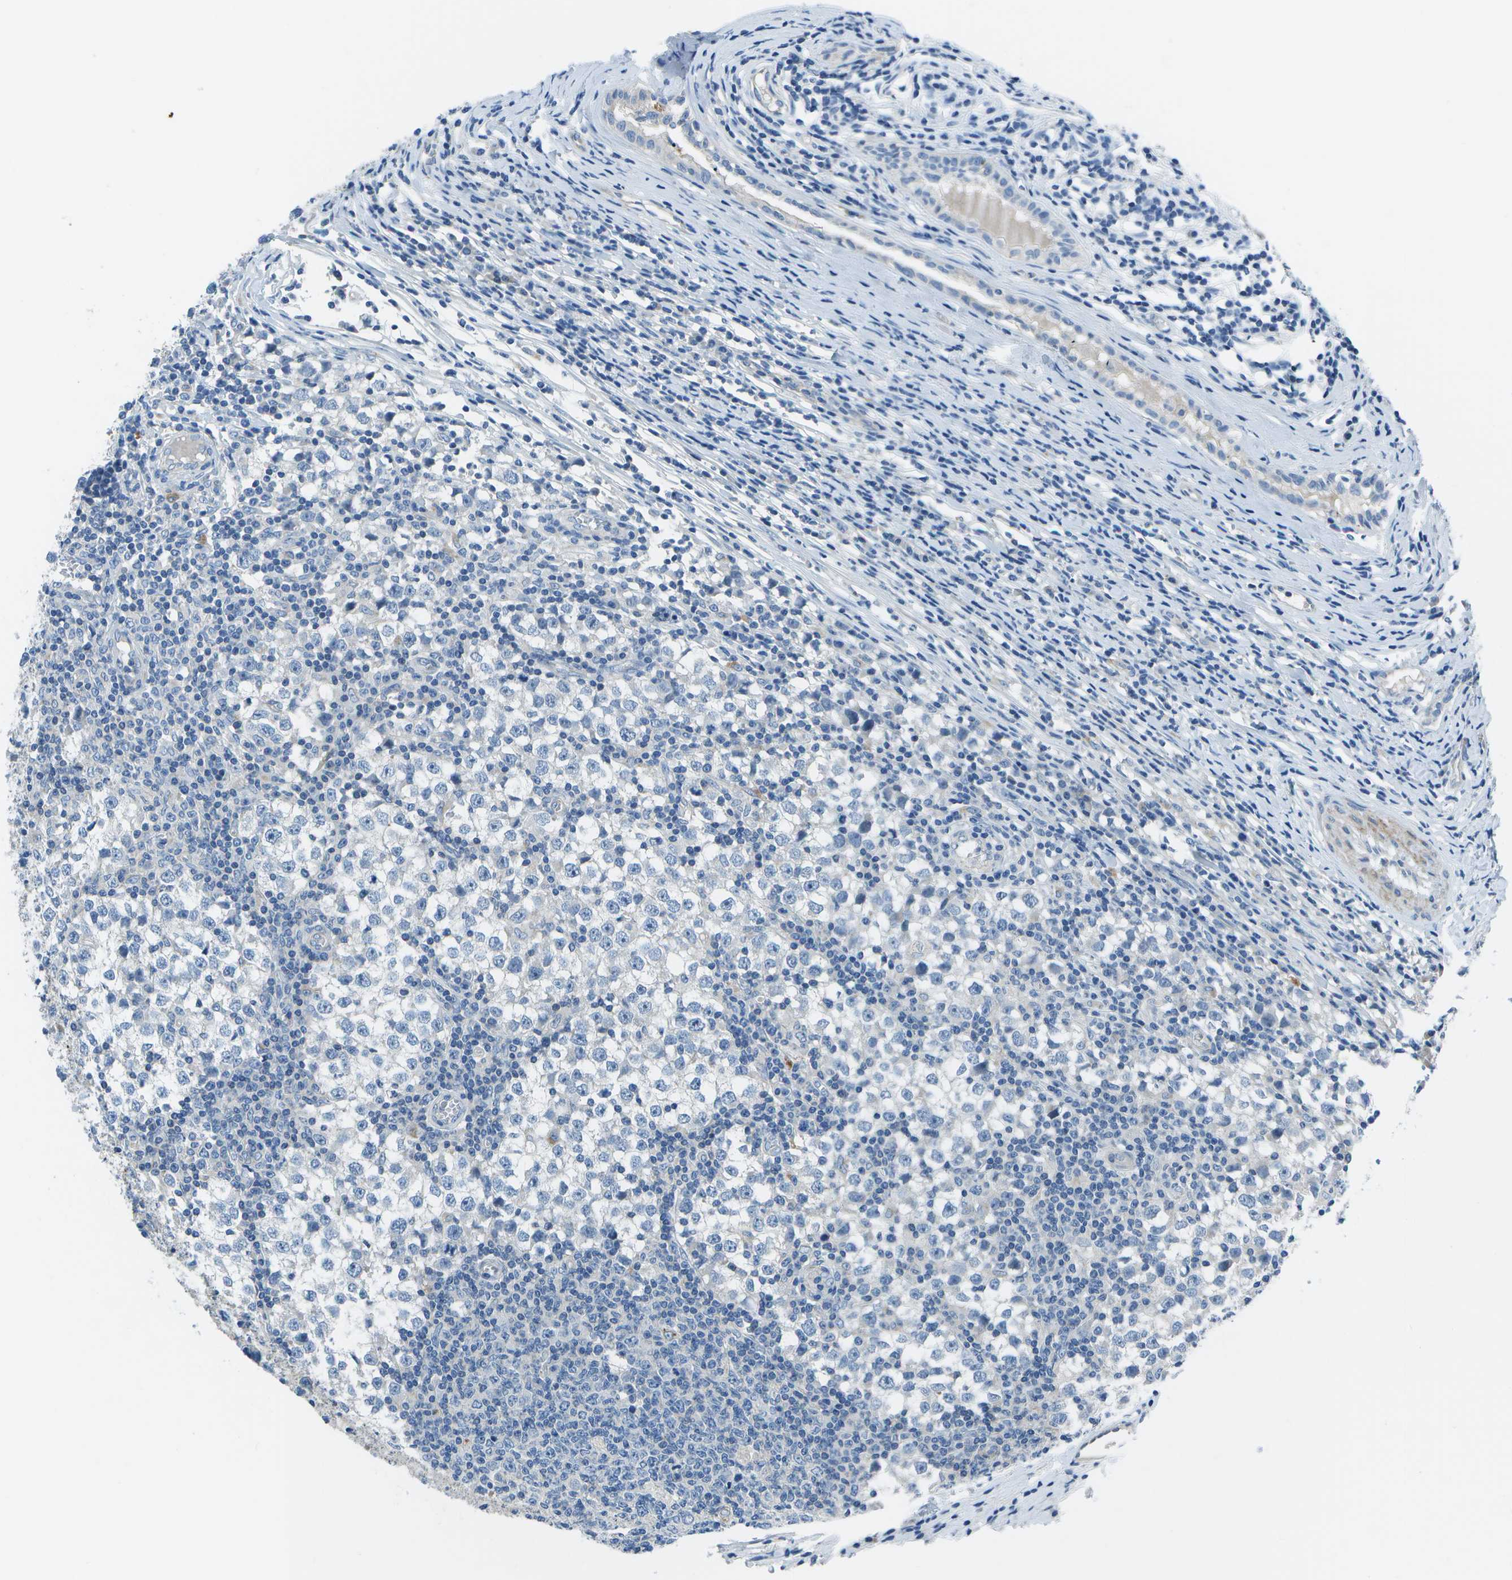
{"staining": {"intensity": "negative", "quantity": "none", "location": "none"}, "tissue": "testis cancer", "cell_type": "Tumor cells", "image_type": "cancer", "snomed": [{"axis": "morphology", "description": "Seminoma, NOS"}, {"axis": "topography", "description": "Testis"}], "caption": "There is no significant expression in tumor cells of seminoma (testis). (Immunohistochemistry, brightfield microscopy, high magnification).", "gene": "DCT", "patient": {"sex": "male", "age": 65}}